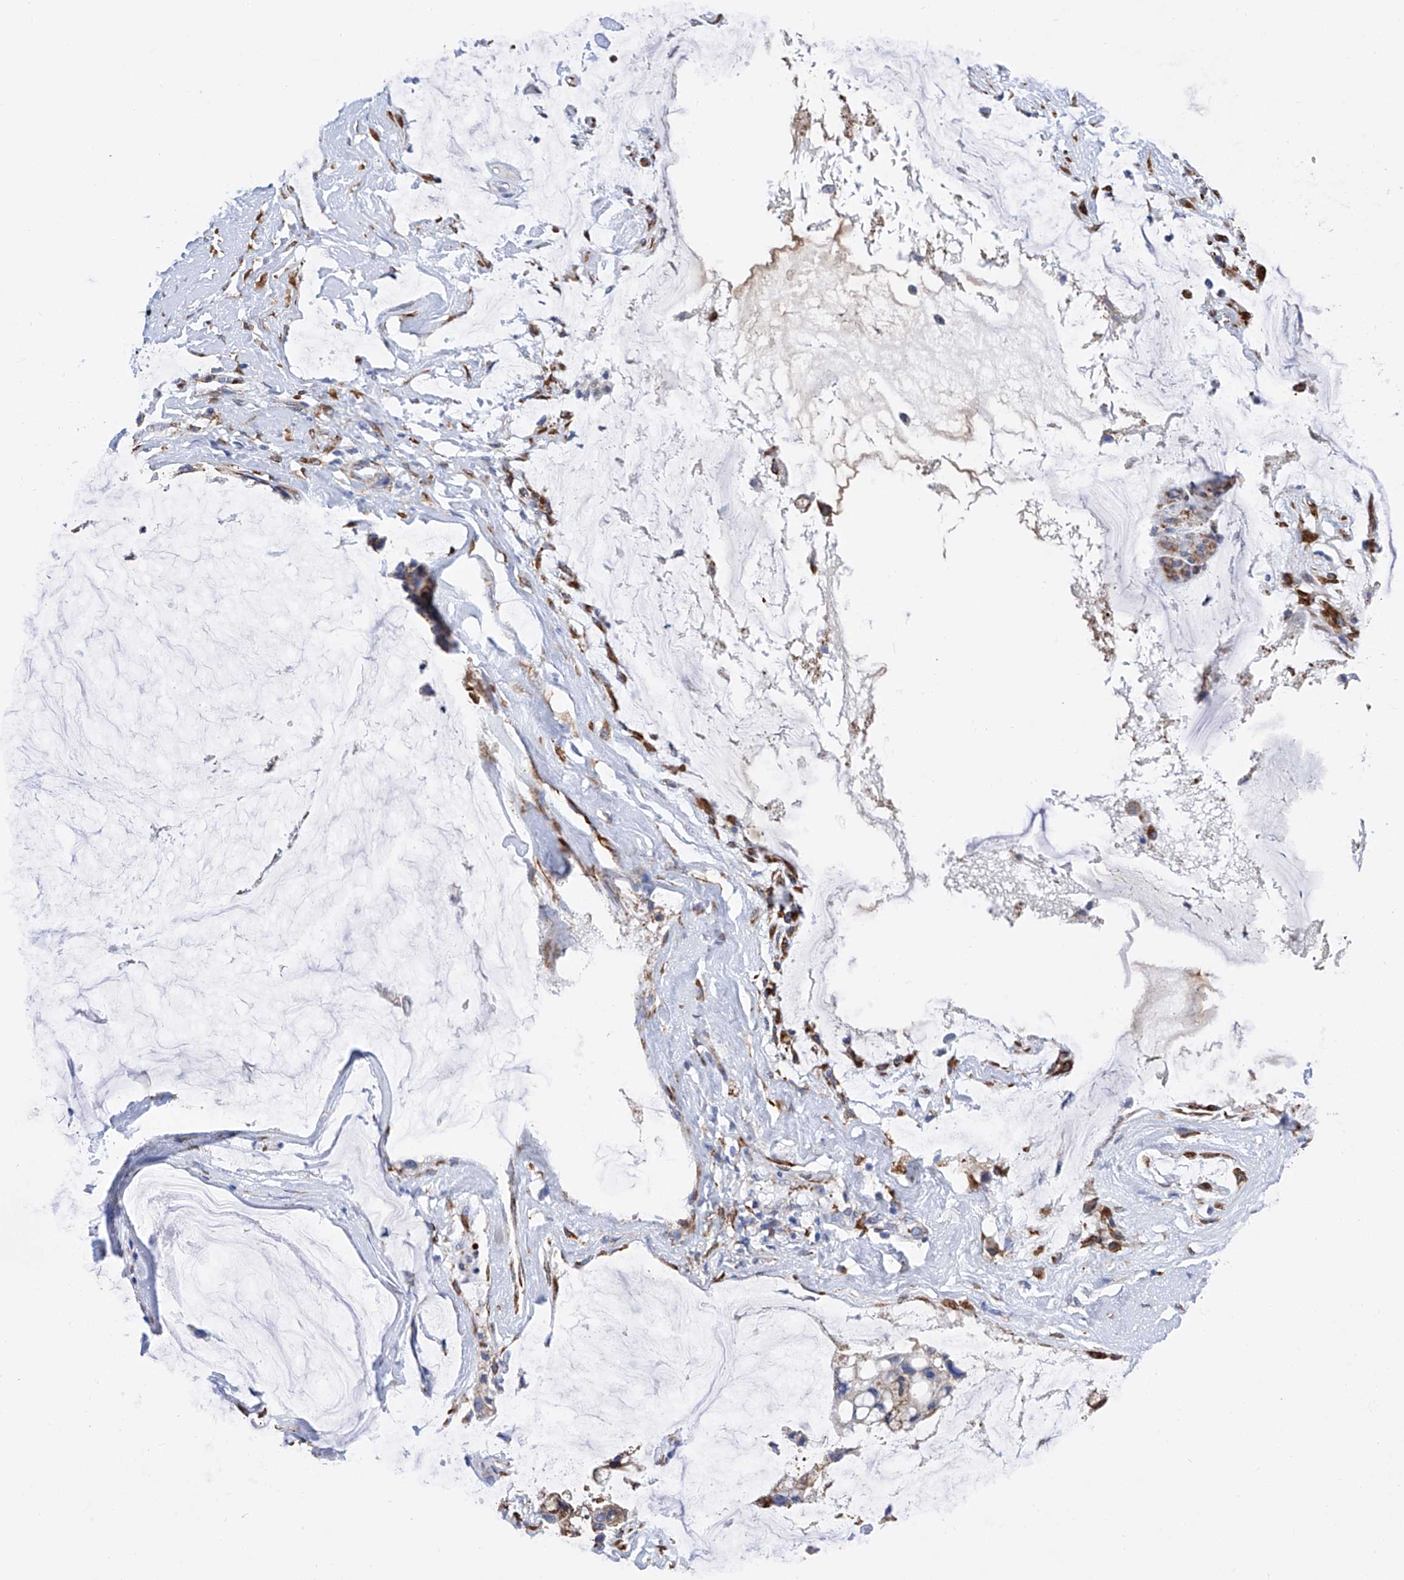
{"staining": {"intensity": "moderate", "quantity": ">75%", "location": "cytoplasmic/membranous"}, "tissue": "ovarian cancer", "cell_type": "Tumor cells", "image_type": "cancer", "snomed": [{"axis": "morphology", "description": "Cystadenocarcinoma, mucinous, NOS"}, {"axis": "topography", "description": "Ovary"}], "caption": "Immunohistochemistry micrograph of ovarian mucinous cystadenocarcinoma stained for a protein (brown), which reveals medium levels of moderate cytoplasmic/membranous positivity in approximately >75% of tumor cells.", "gene": "PDIA5", "patient": {"sex": "female", "age": 39}}